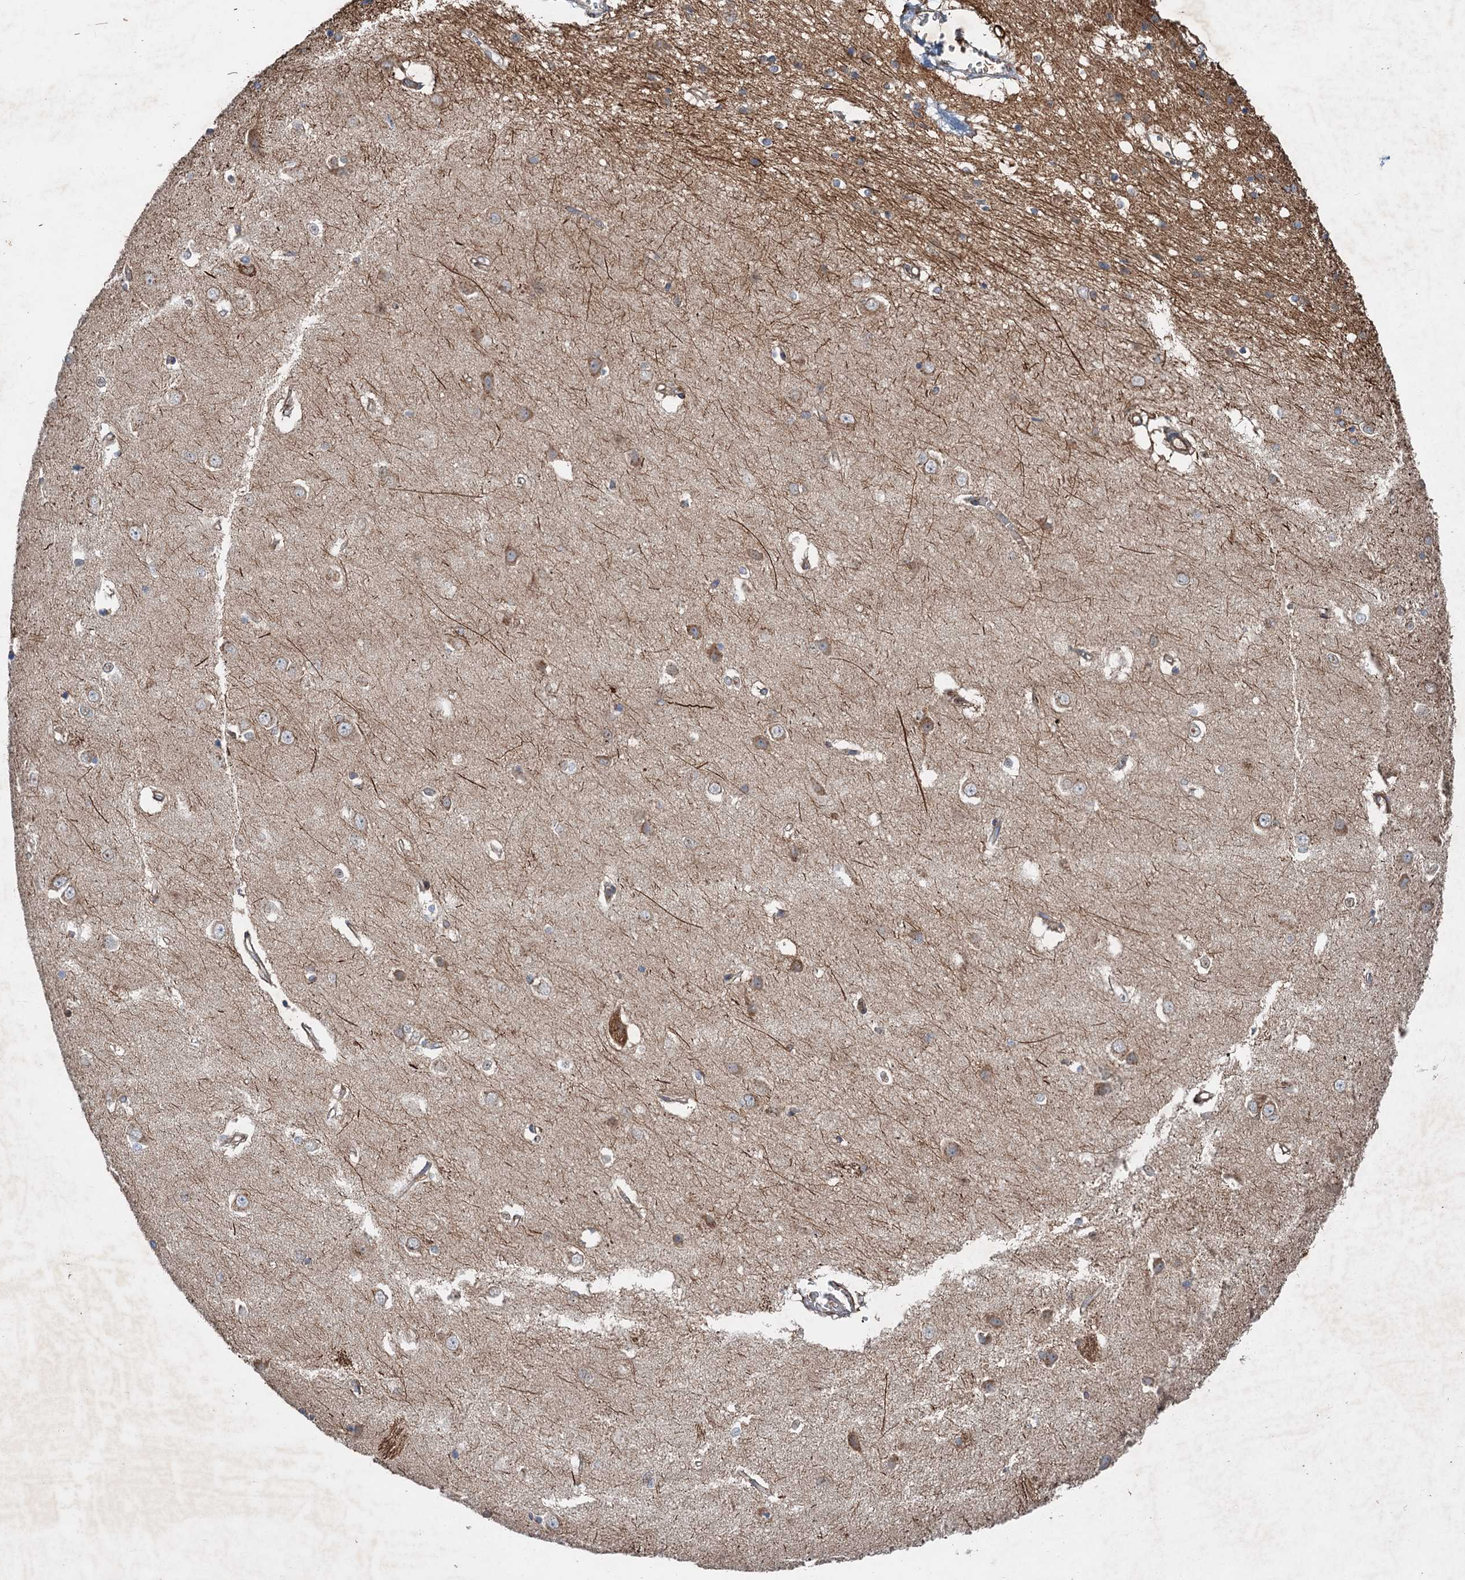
{"staining": {"intensity": "moderate", "quantity": "<25%", "location": "cytoplasmic/membranous"}, "tissue": "caudate", "cell_type": "Glial cells", "image_type": "normal", "snomed": [{"axis": "morphology", "description": "Normal tissue, NOS"}, {"axis": "topography", "description": "Lateral ventricle wall"}], "caption": "IHC image of normal caudate: human caudate stained using immunohistochemistry (IHC) displays low levels of moderate protein expression localized specifically in the cytoplasmic/membranous of glial cells, appearing as a cytoplasmic/membranous brown color.", "gene": "ANKRD26", "patient": {"sex": "male", "age": 37}}